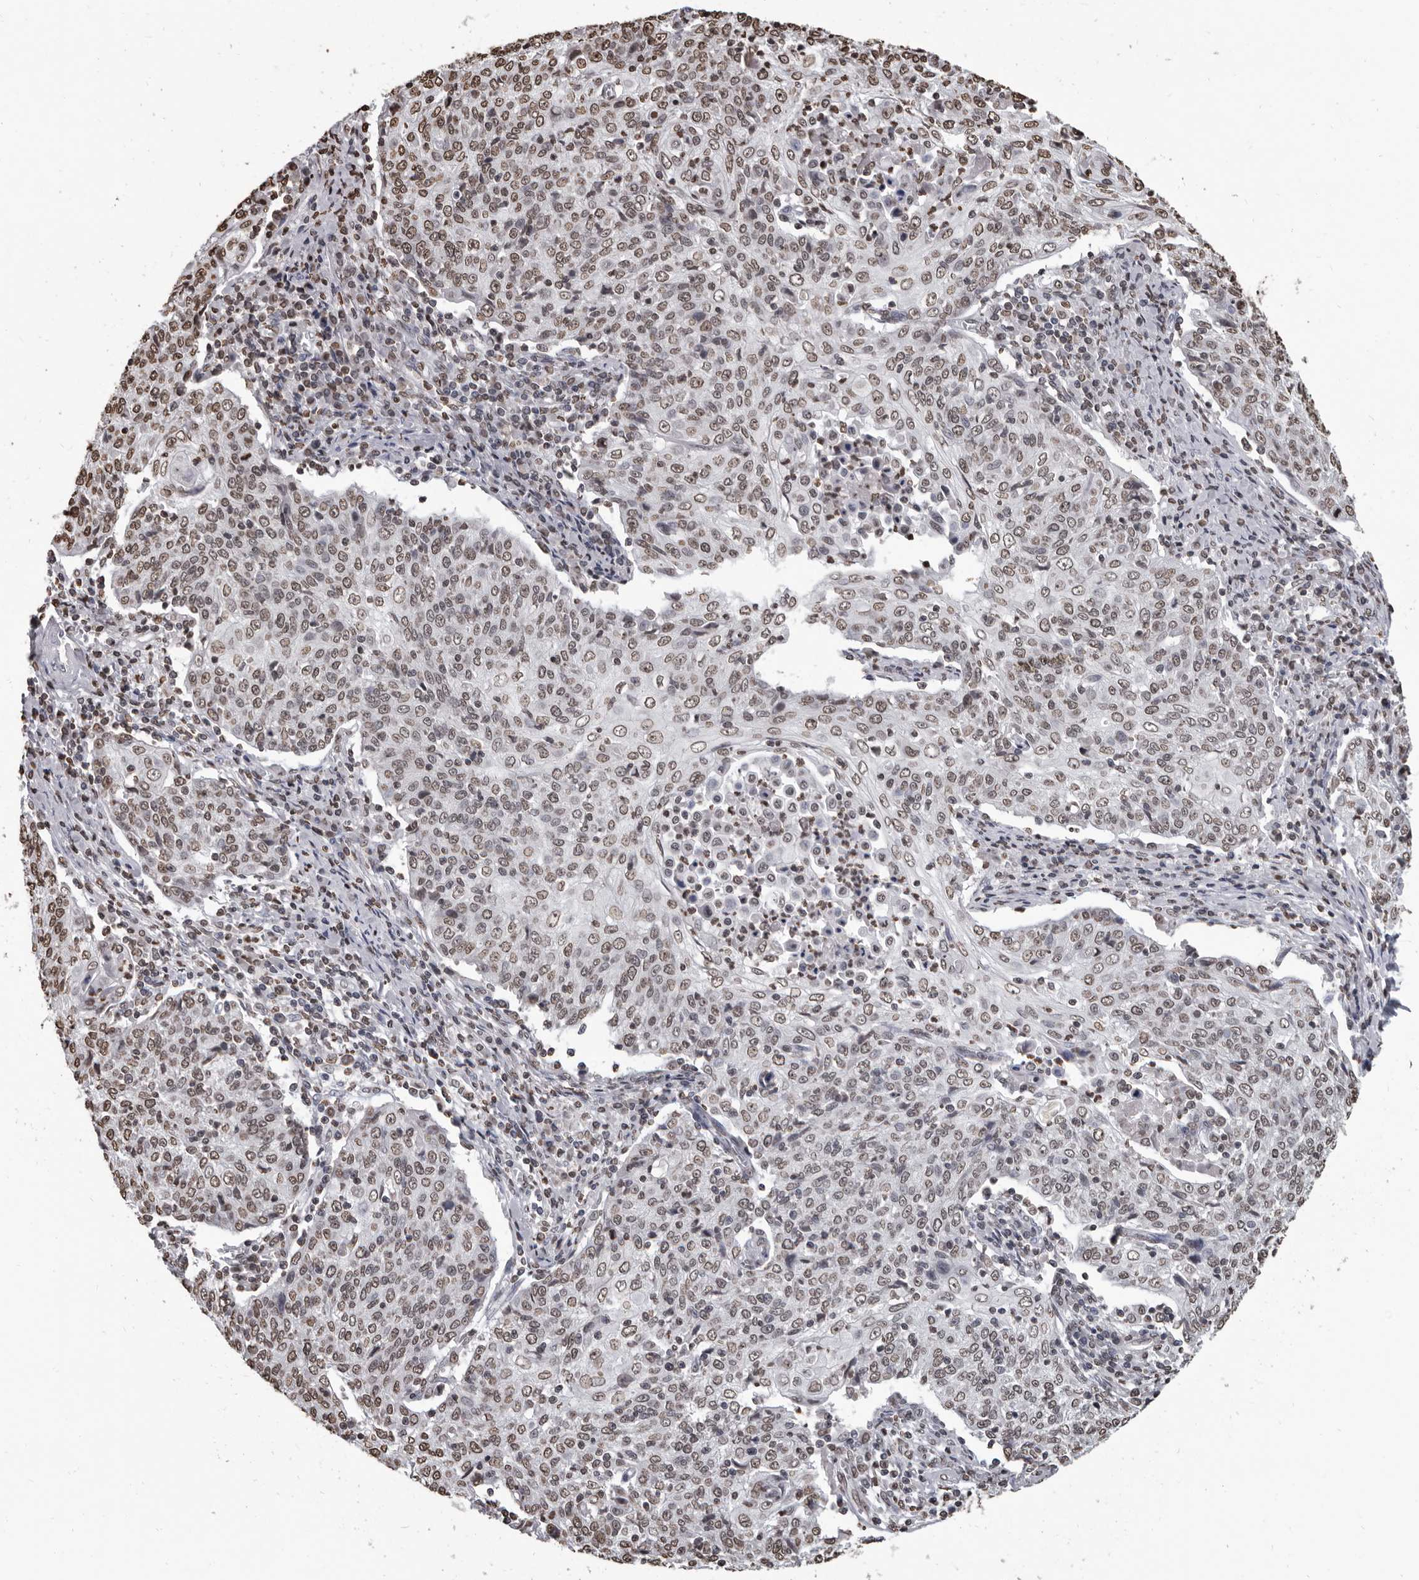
{"staining": {"intensity": "moderate", "quantity": ">75%", "location": "nuclear"}, "tissue": "cervical cancer", "cell_type": "Tumor cells", "image_type": "cancer", "snomed": [{"axis": "morphology", "description": "Squamous cell carcinoma, NOS"}, {"axis": "topography", "description": "Cervix"}], "caption": "An immunohistochemistry histopathology image of tumor tissue is shown. Protein staining in brown highlights moderate nuclear positivity in cervical cancer (squamous cell carcinoma) within tumor cells. (Stains: DAB in brown, nuclei in blue, Microscopy: brightfield microscopy at high magnification).", "gene": "AHR", "patient": {"sex": "female", "age": 48}}